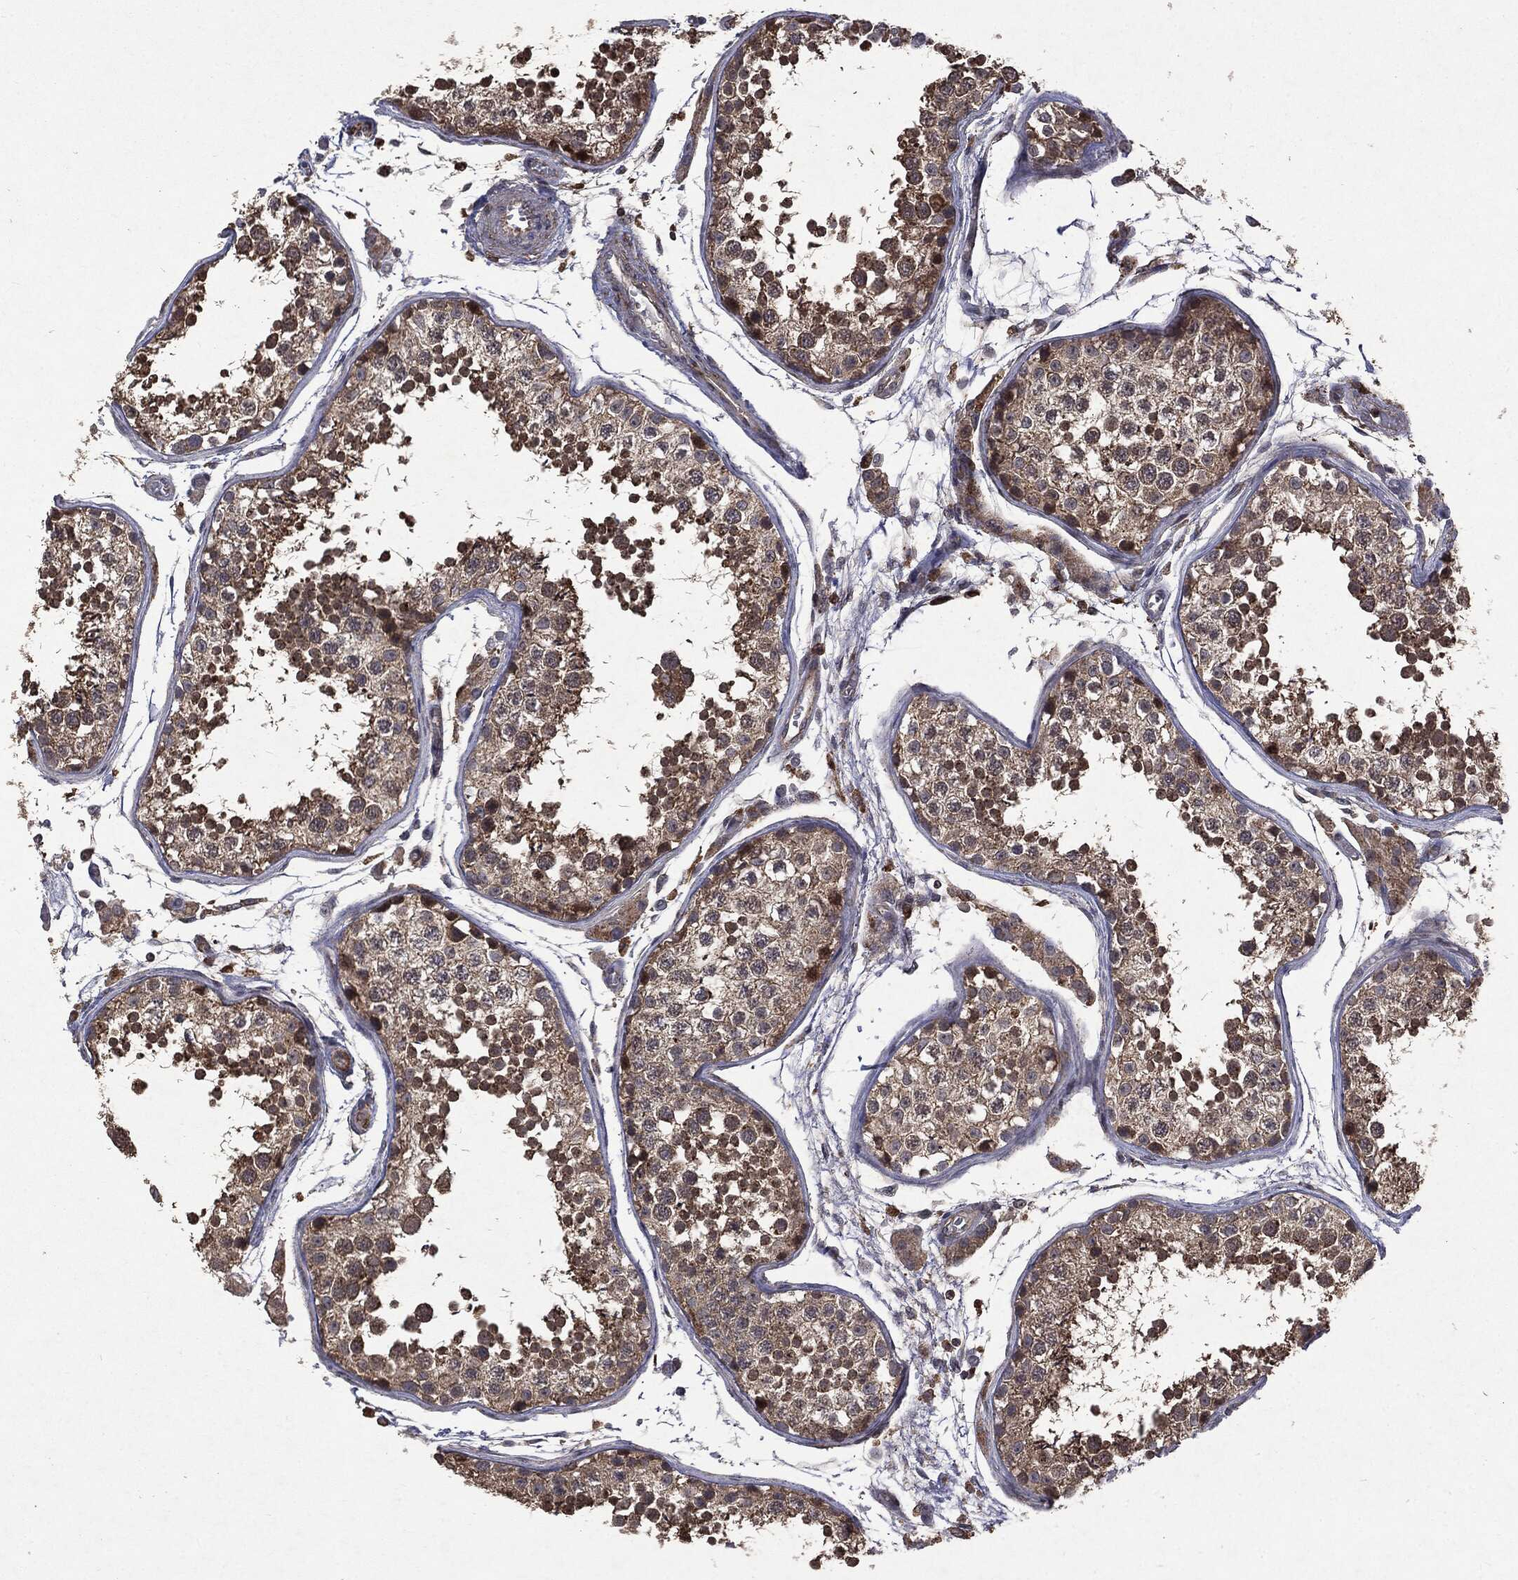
{"staining": {"intensity": "moderate", "quantity": ">75%", "location": "cytoplasmic/membranous"}, "tissue": "testis", "cell_type": "Cells in seminiferous ducts", "image_type": "normal", "snomed": [{"axis": "morphology", "description": "Normal tissue, NOS"}, {"axis": "topography", "description": "Testis"}], "caption": "A photomicrograph showing moderate cytoplasmic/membranous expression in approximately >75% of cells in seminiferous ducts in unremarkable testis, as visualized by brown immunohistochemical staining.", "gene": "PTEN", "patient": {"sex": "male", "age": 29}}